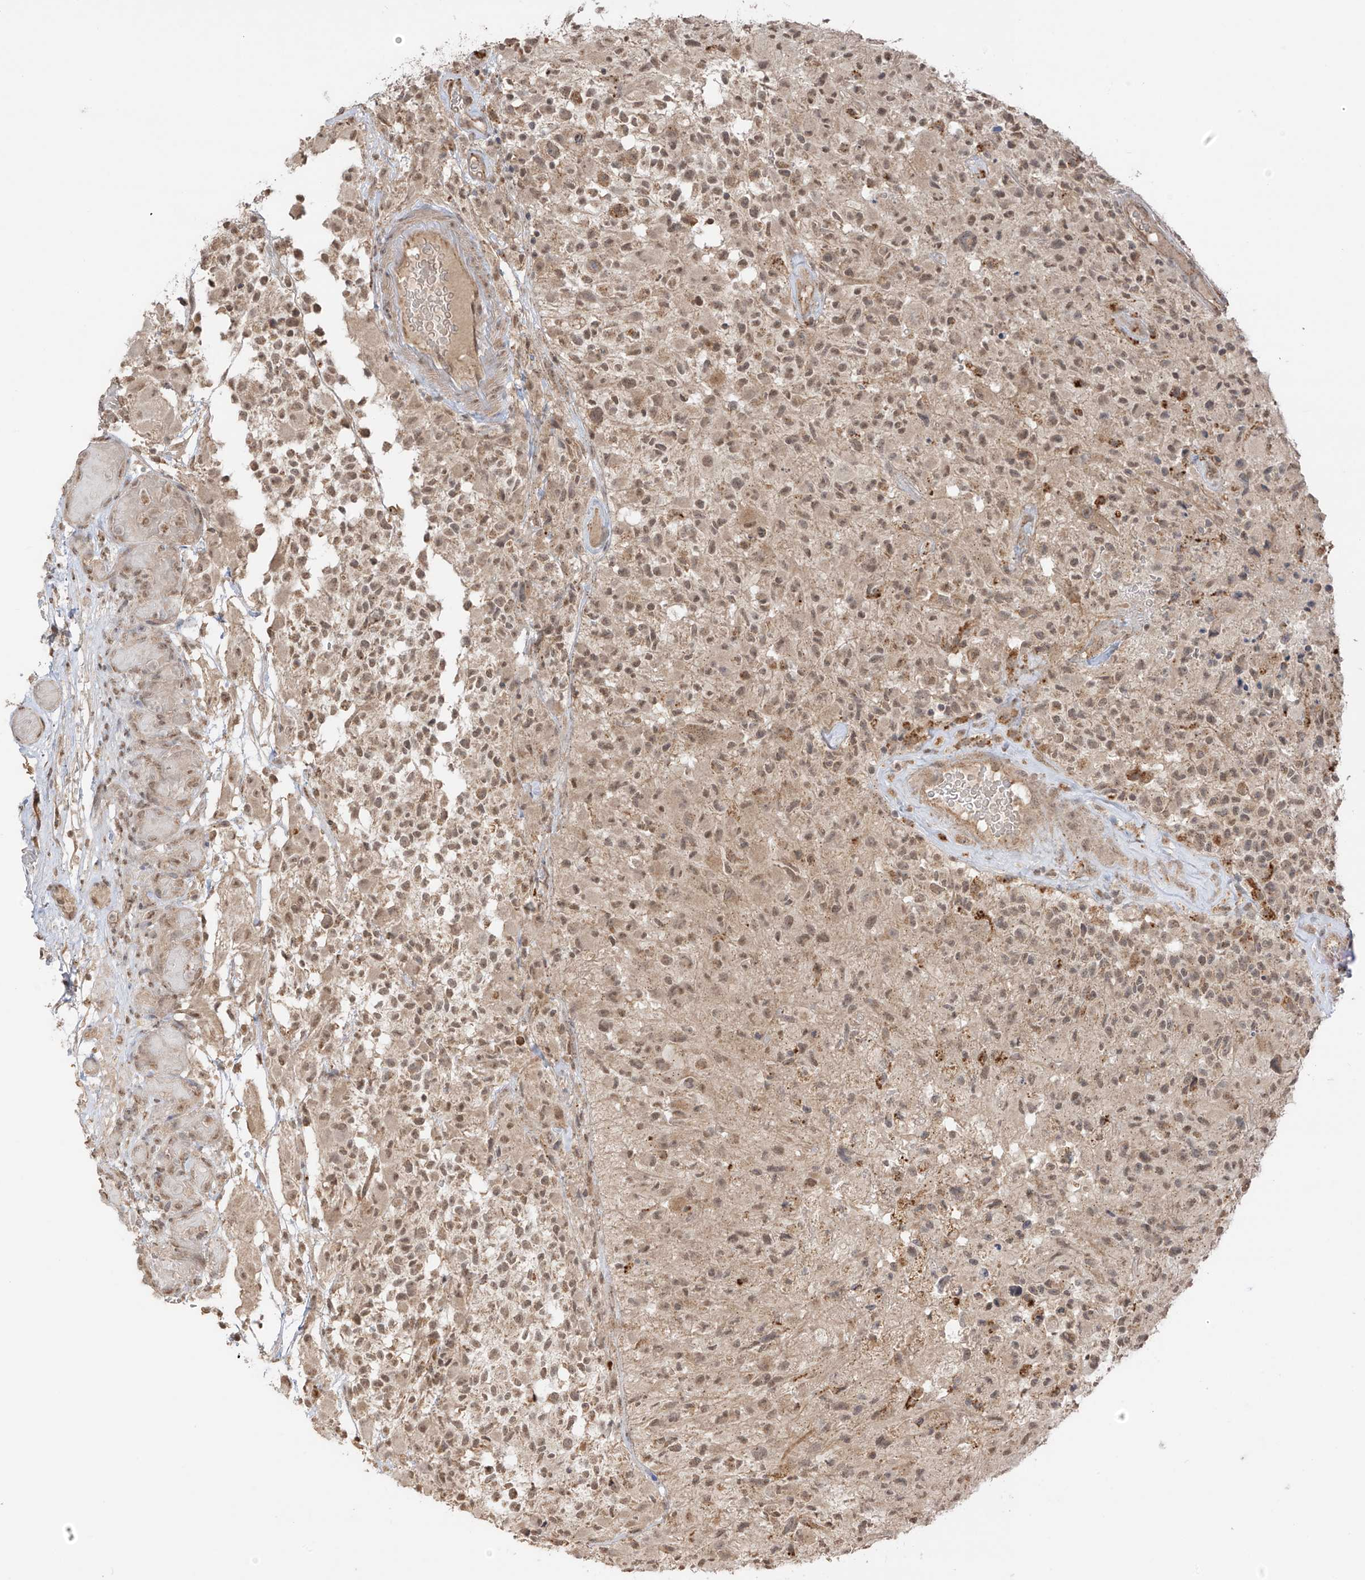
{"staining": {"intensity": "weak", "quantity": "25%-75%", "location": "cytoplasmic/membranous,nuclear"}, "tissue": "glioma", "cell_type": "Tumor cells", "image_type": "cancer", "snomed": [{"axis": "morphology", "description": "Glioma, malignant, High grade"}, {"axis": "morphology", "description": "Glioblastoma, NOS"}, {"axis": "topography", "description": "Brain"}], "caption": "A brown stain shows weak cytoplasmic/membranous and nuclear expression of a protein in human glioma tumor cells.", "gene": "N4BP3", "patient": {"sex": "male", "age": 60}}